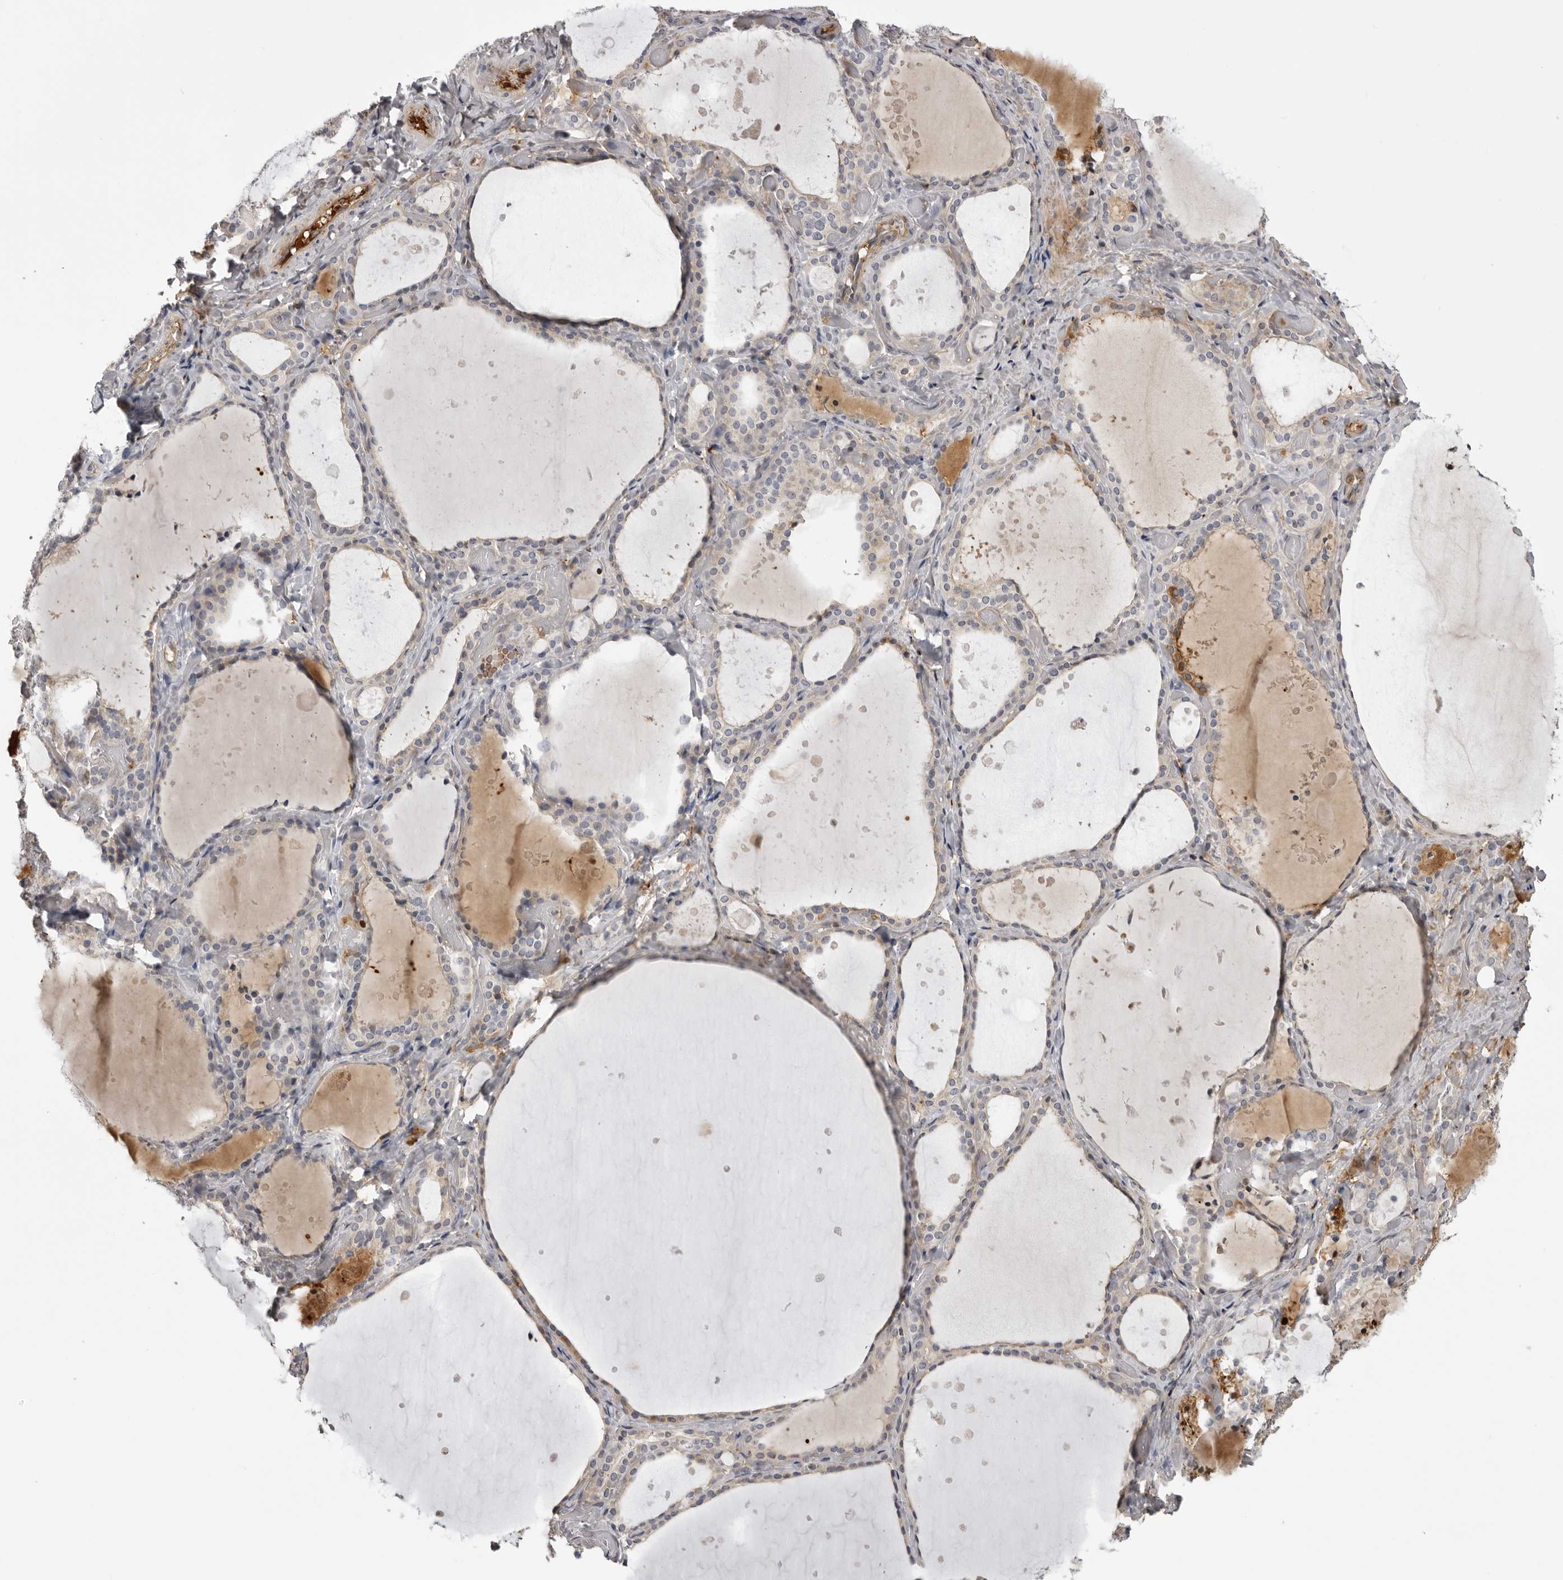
{"staining": {"intensity": "negative", "quantity": "none", "location": "none"}, "tissue": "thyroid gland", "cell_type": "Glandular cells", "image_type": "normal", "snomed": [{"axis": "morphology", "description": "Normal tissue, NOS"}, {"axis": "topography", "description": "Thyroid gland"}], "caption": "Immunohistochemistry (IHC) micrograph of unremarkable human thyroid gland stained for a protein (brown), which reveals no positivity in glandular cells.", "gene": "PLEKHF2", "patient": {"sex": "female", "age": 44}}